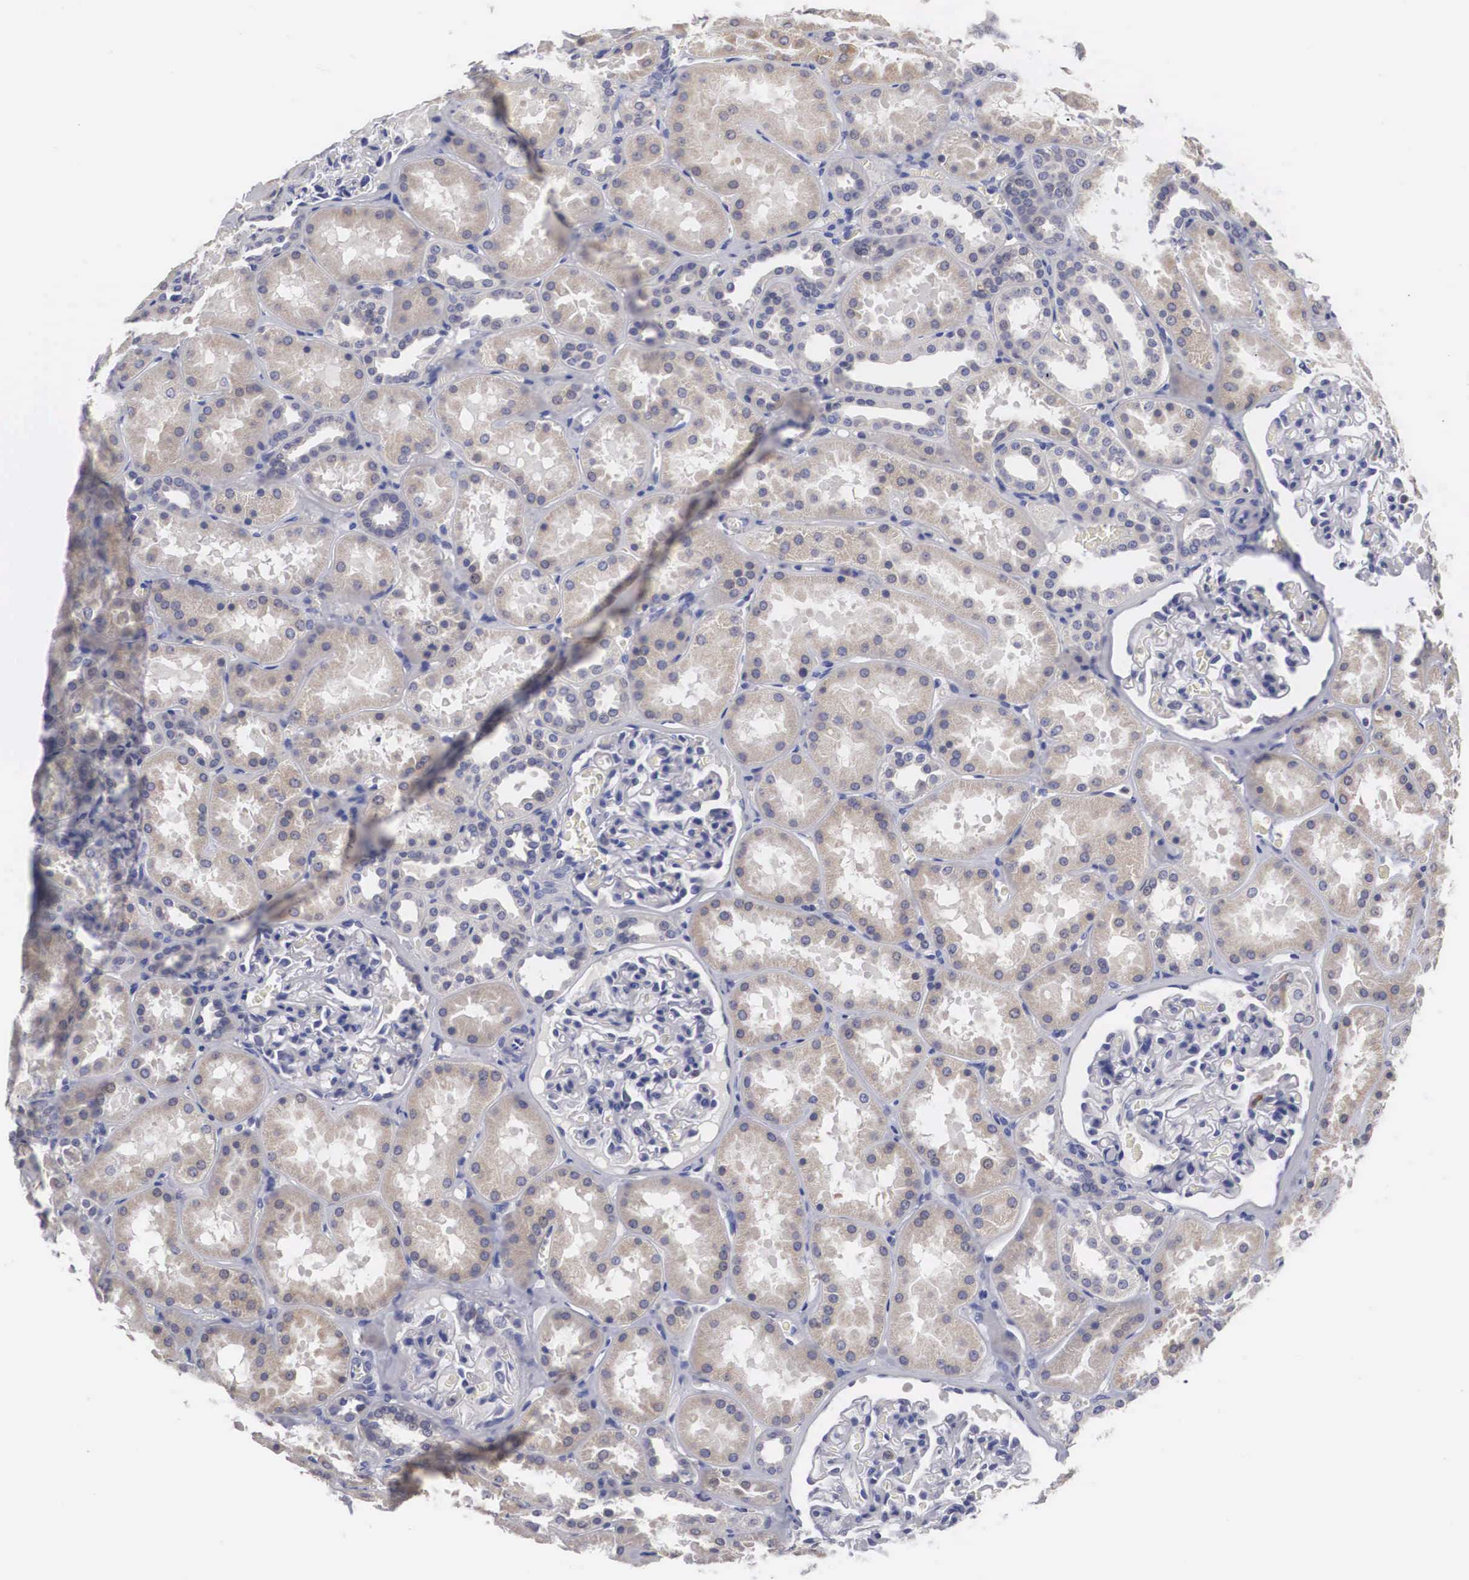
{"staining": {"intensity": "negative", "quantity": "none", "location": "none"}, "tissue": "kidney", "cell_type": "Cells in glomeruli", "image_type": "normal", "snomed": [{"axis": "morphology", "description": "Normal tissue, NOS"}, {"axis": "topography", "description": "Kidney"}], "caption": "Immunohistochemical staining of normal human kidney displays no significant staining in cells in glomeruli. (IHC, brightfield microscopy, high magnification).", "gene": "HMOX1", "patient": {"sex": "female", "age": 52}}